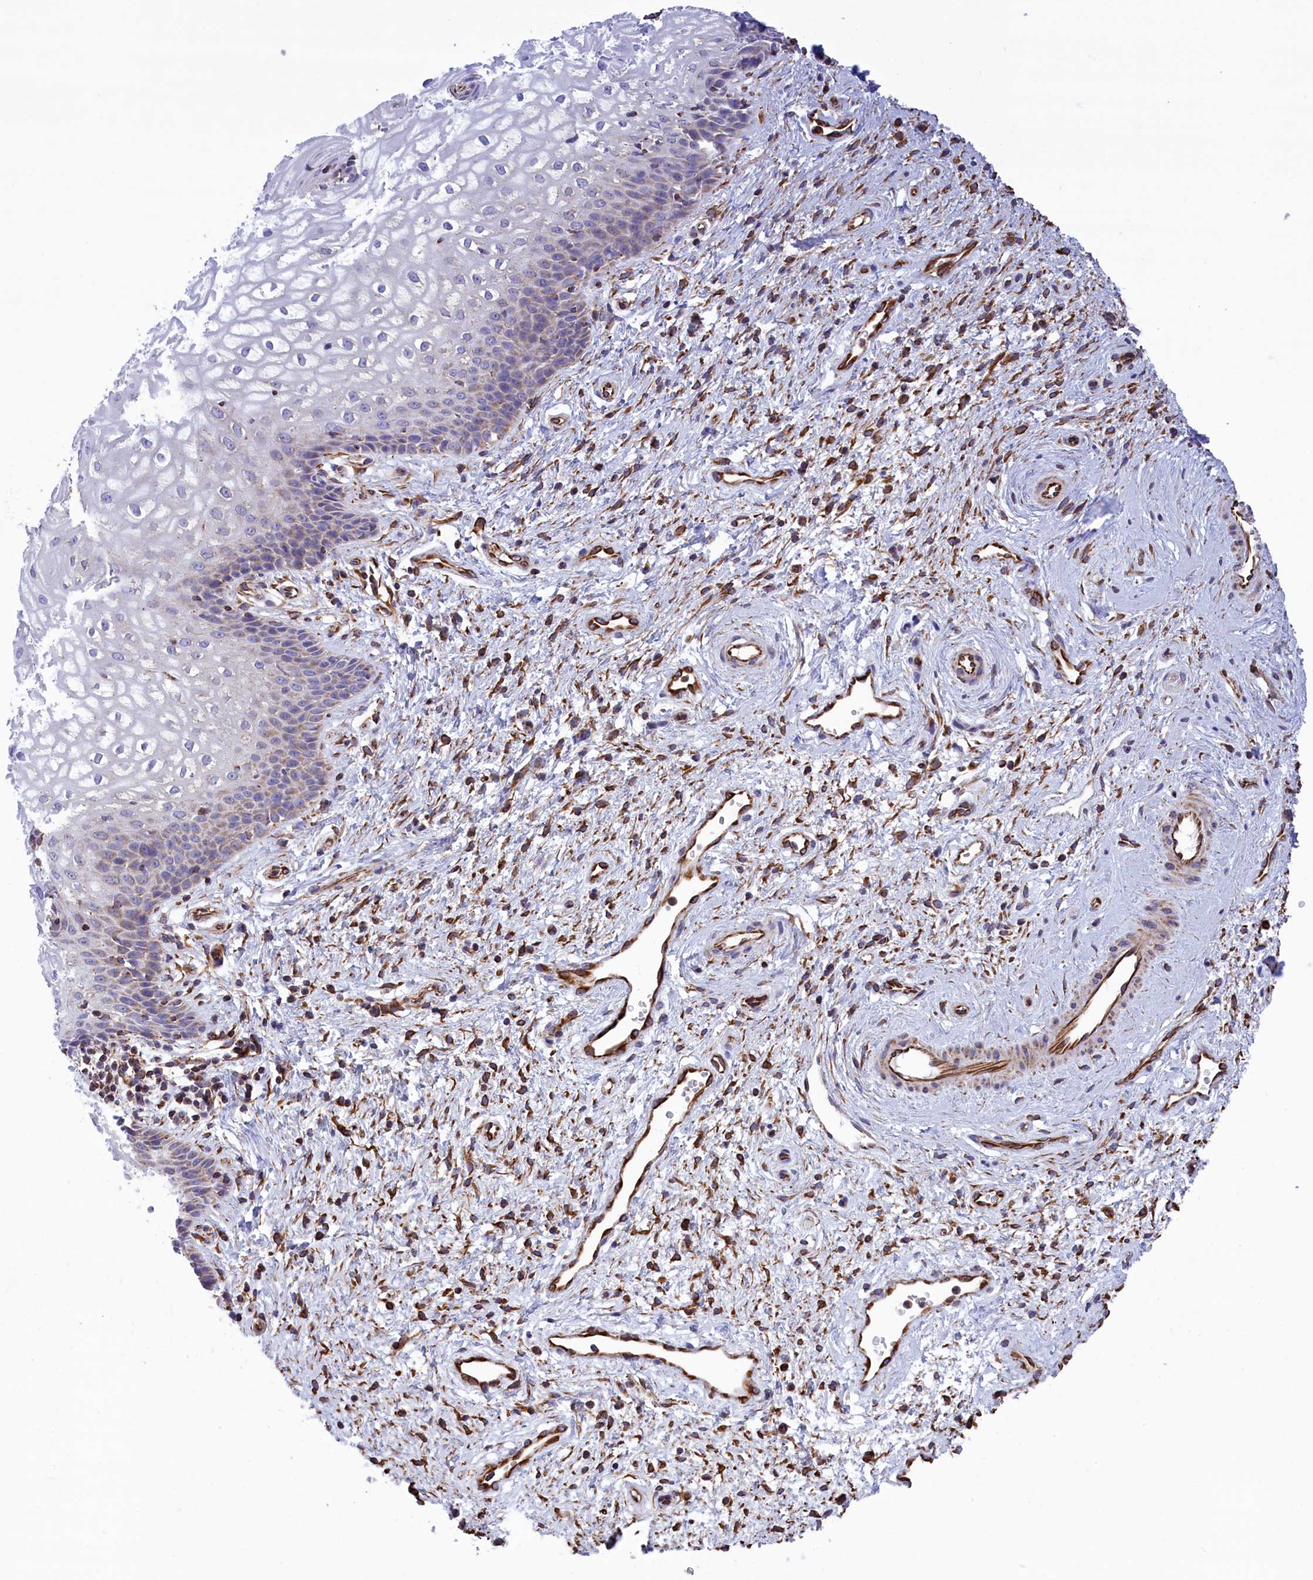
{"staining": {"intensity": "negative", "quantity": "none", "location": "none"}, "tissue": "vagina", "cell_type": "Squamous epithelial cells", "image_type": "normal", "snomed": [{"axis": "morphology", "description": "Normal tissue, NOS"}, {"axis": "topography", "description": "Vagina"}], "caption": "Squamous epithelial cells show no significant protein expression in normal vagina. (DAB (3,3'-diaminobenzidine) immunohistochemistry (IHC) visualized using brightfield microscopy, high magnification).", "gene": "GATB", "patient": {"sex": "female", "age": 34}}